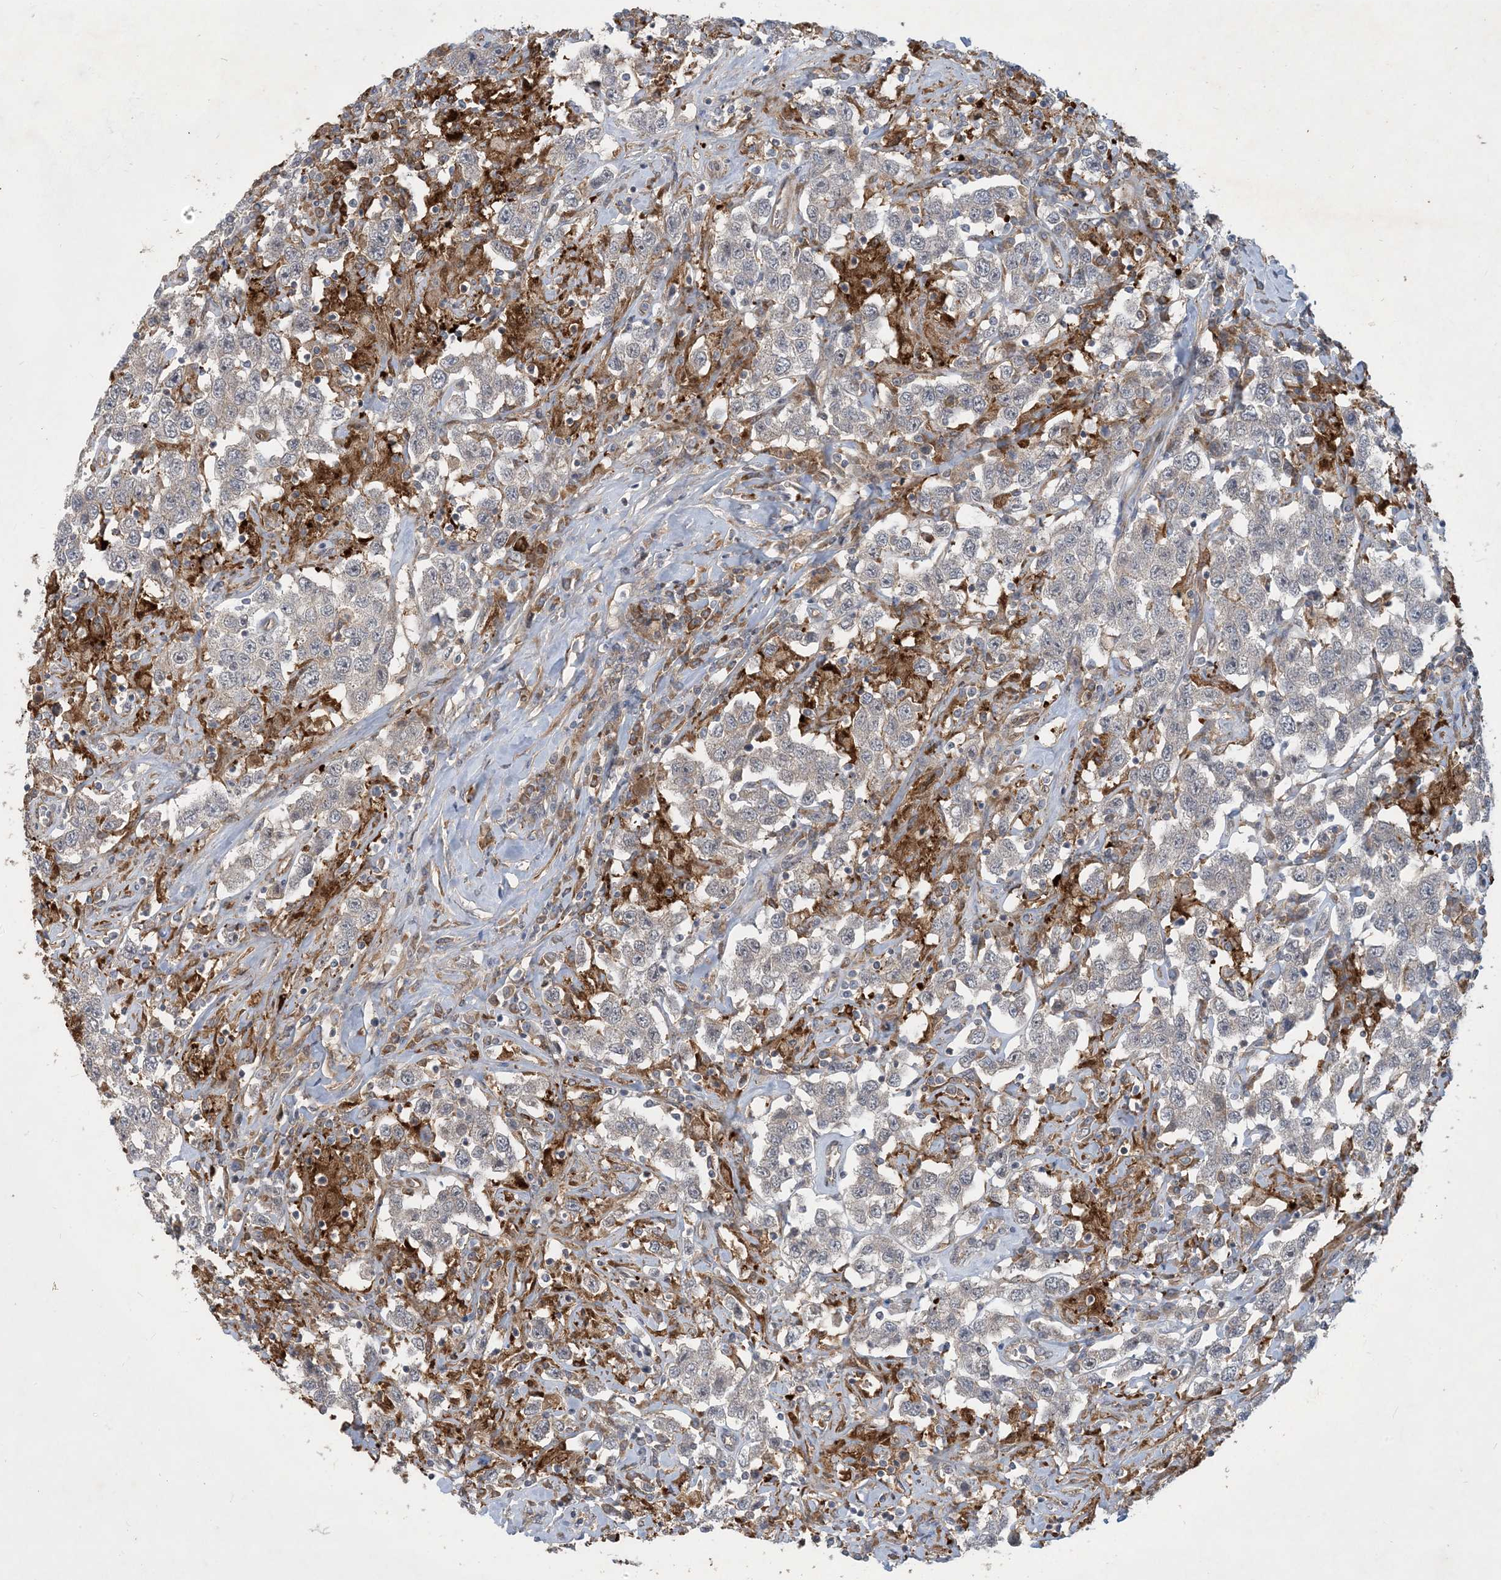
{"staining": {"intensity": "negative", "quantity": "none", "location": "none"}, "tissue": "testis cancer", "cell_type": "Tumor cells", "image_type": "cancer", "snomed": [{"axis": "morphology", "description": "Seminoma, NOS"}, {"axis": "topography", "description": "Testis"}], "caption": "Immunohistochemical staining of testis cancer (seminoma) displays no significant expression in tumor cells. Nuclei are stained in blue.", "gene": "CDS1", "patient": {"sex": "male", "age": 41}}